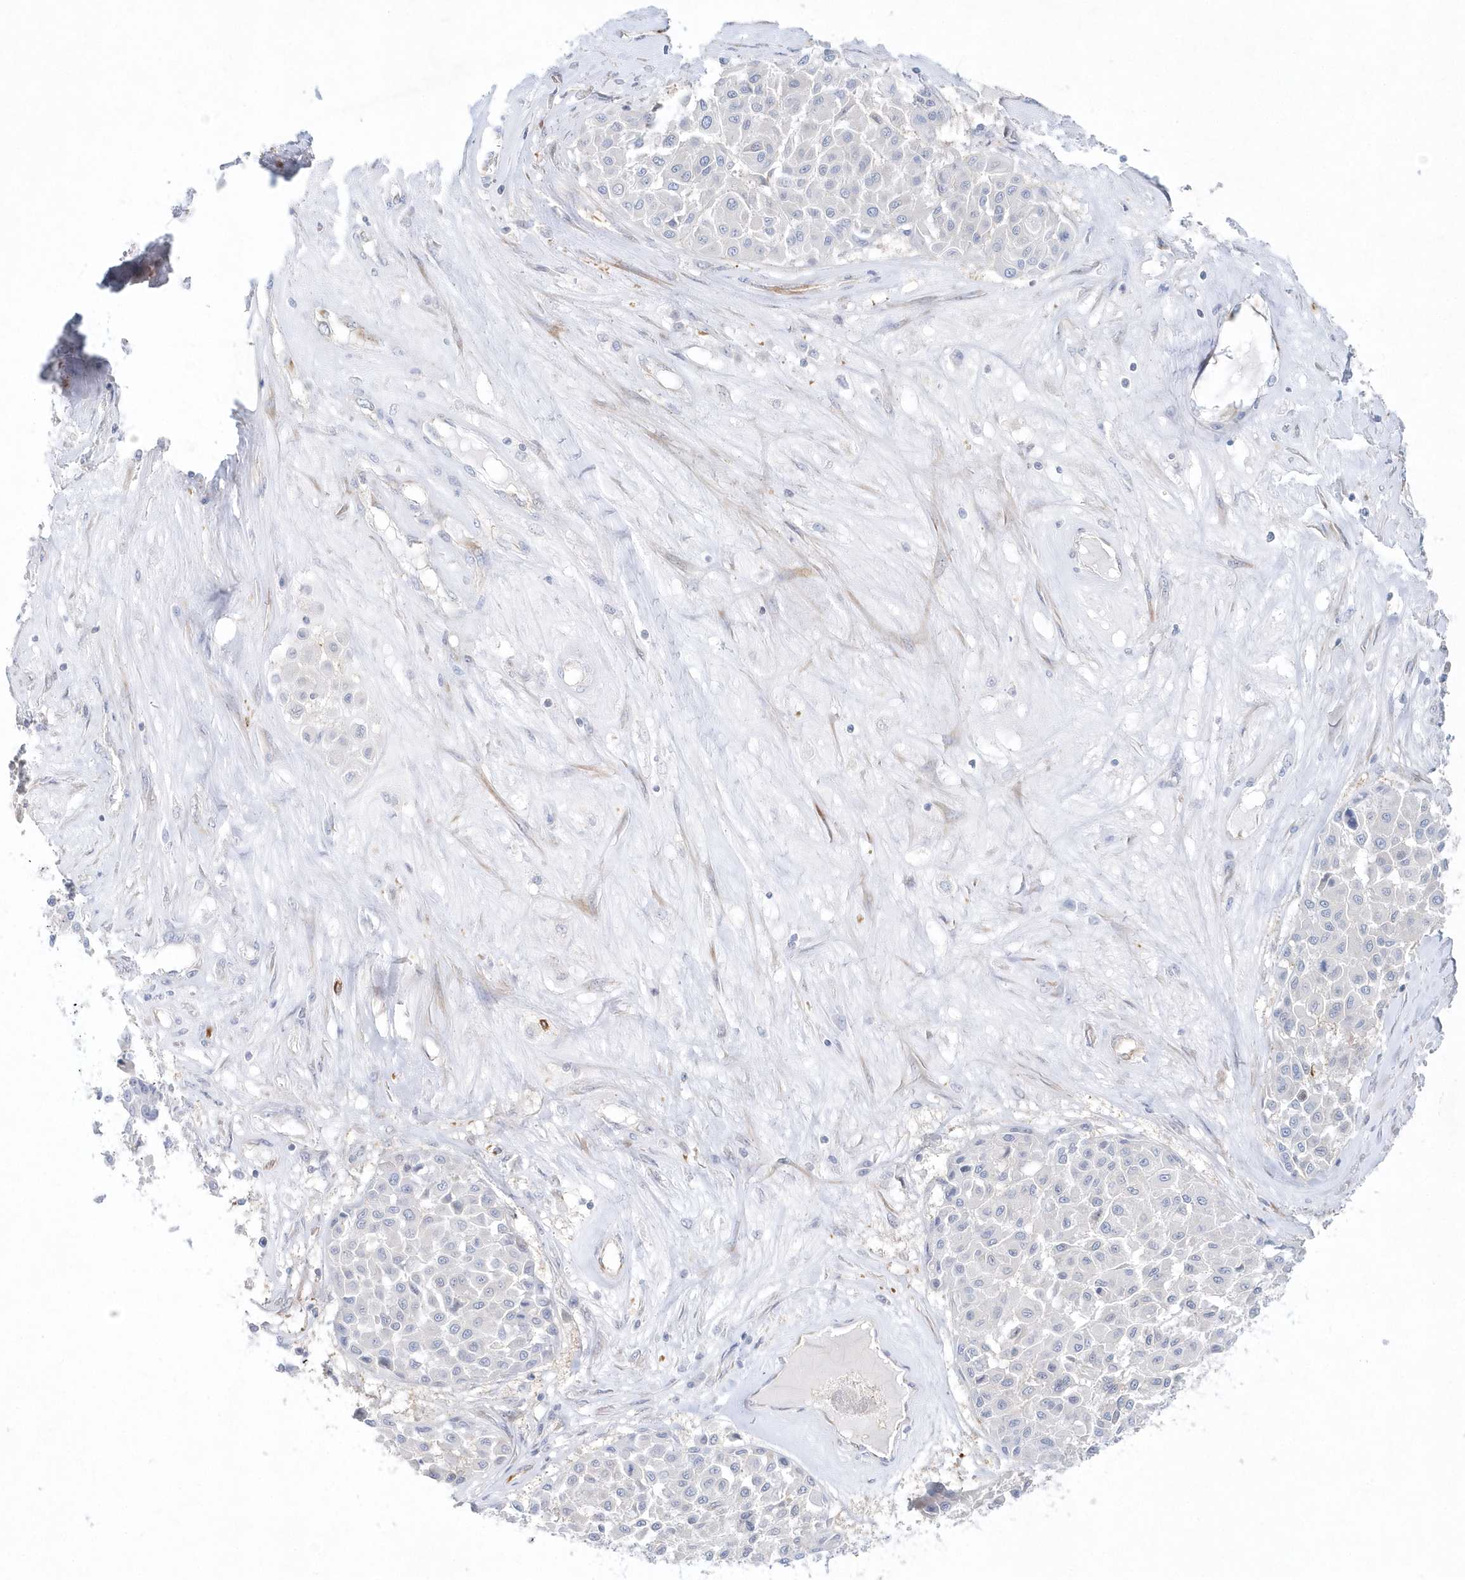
{"staining": {"intensity": "negative", "quantity": "none", "location": "none"}, "tissue": "melanoma", "cell_type": "Tumor cells", "image_type": "cancer", "snomed": [{"axis": "morphology", "description": "Malignant melanoma, Metastatic site"}, {"axis": "topography", "description": "Soft tissue"}], "caption": "Tumor cells show no significant staining in malignant melanoma (metastatic site).", "gene": "DNAH1", "patient": {"sex": "male", "age": 41}}